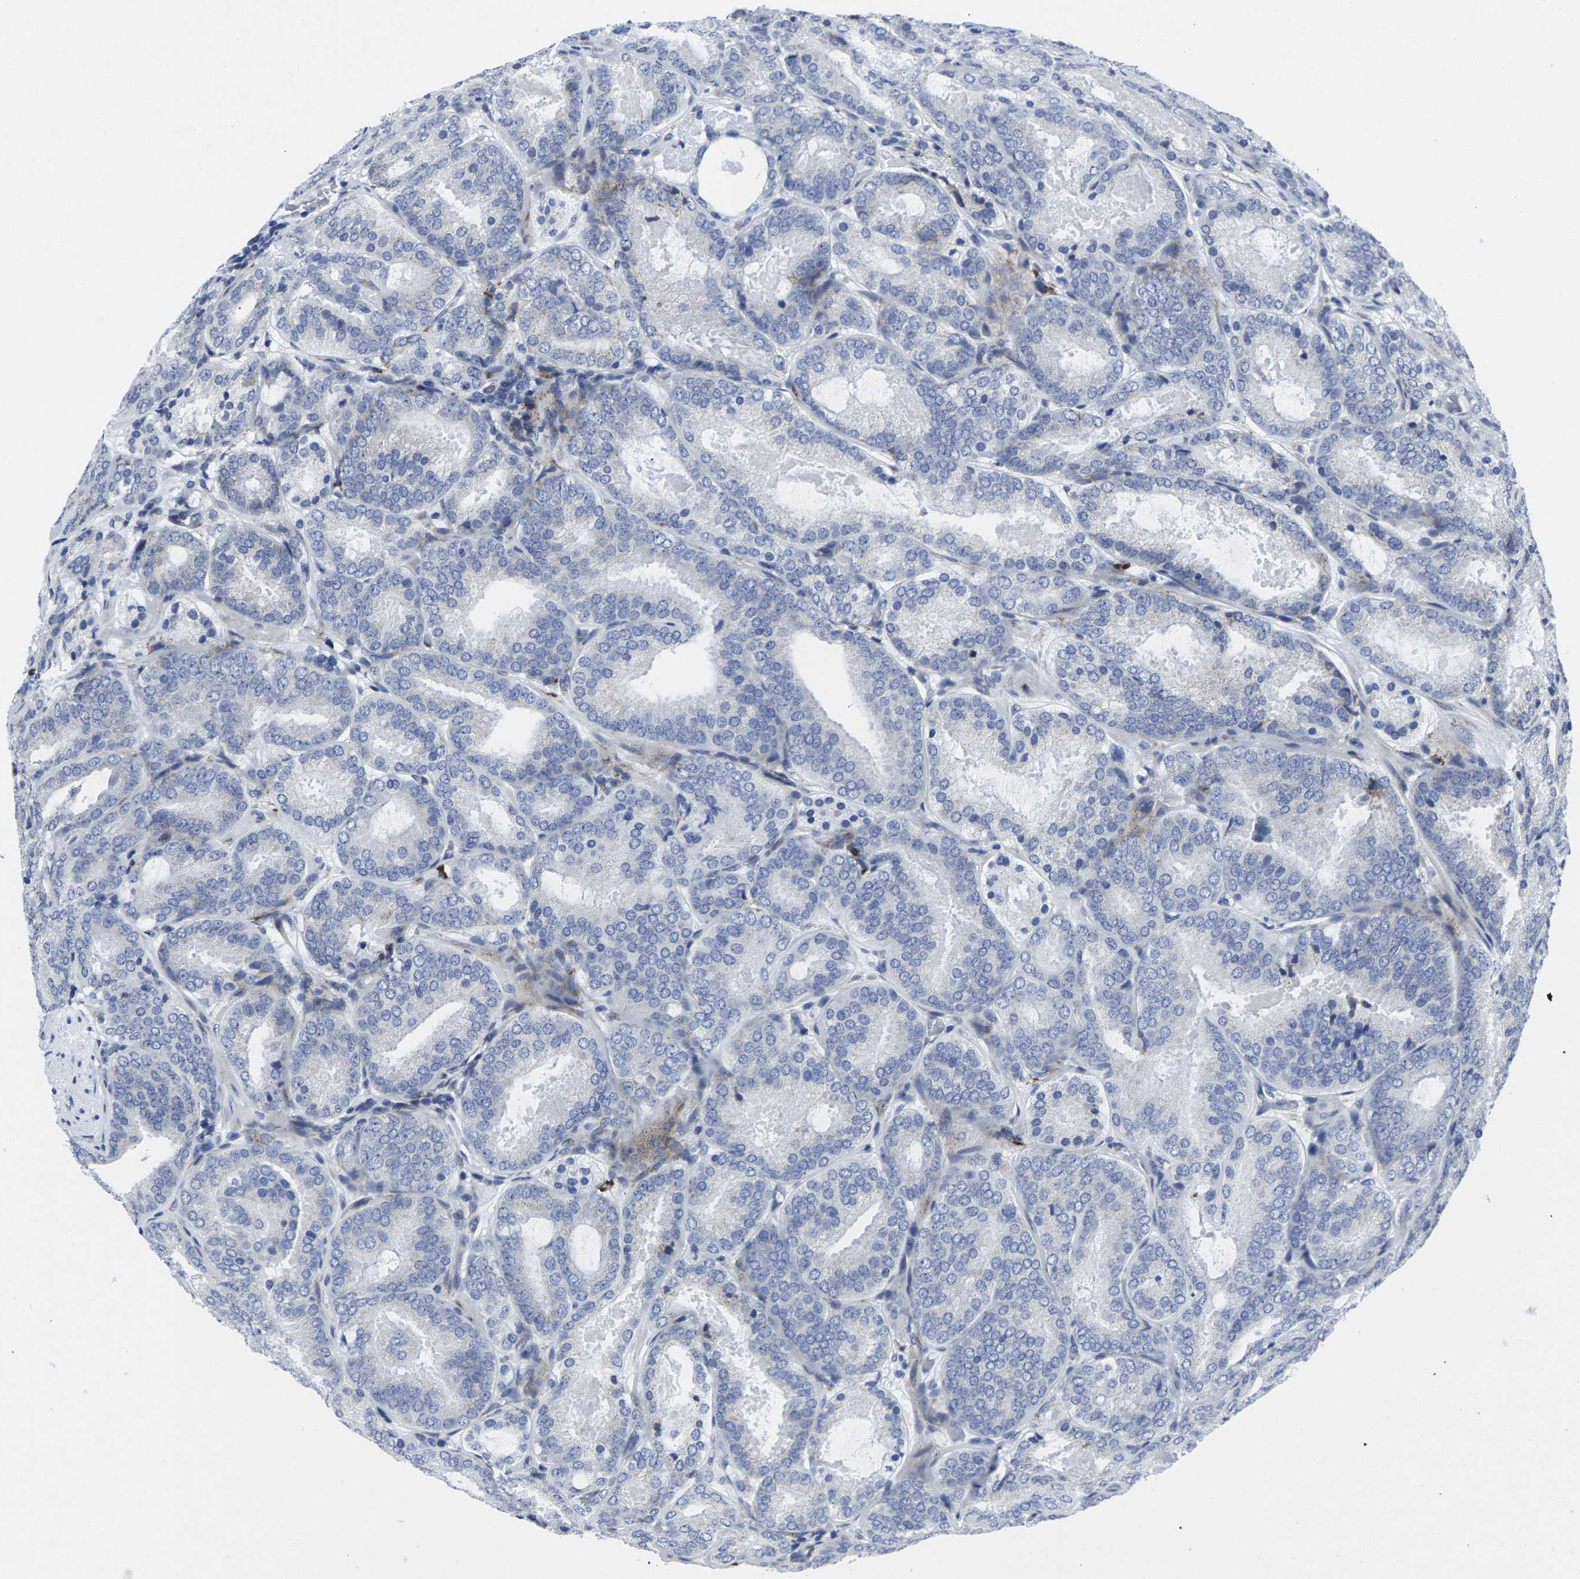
{"staining": {"intensity": "negative", "quantity": "none", "location": "none"}, "tissue": "prostate cancer", "cell_type": "Tumor cells", "image_type": "cancer", "snomed": [{"axis": "morphology", "description": "Adenocarcinoma, Low grade"}, {"axis": "topography", "description": "Prostate"}], "caption": "Photomicrograph shows no significant protein positivity in tumor cells of low-grade adenocarcinoma (prostate).", "gene": "RPN1", "patient": {"sex": "male", "age": 69}}